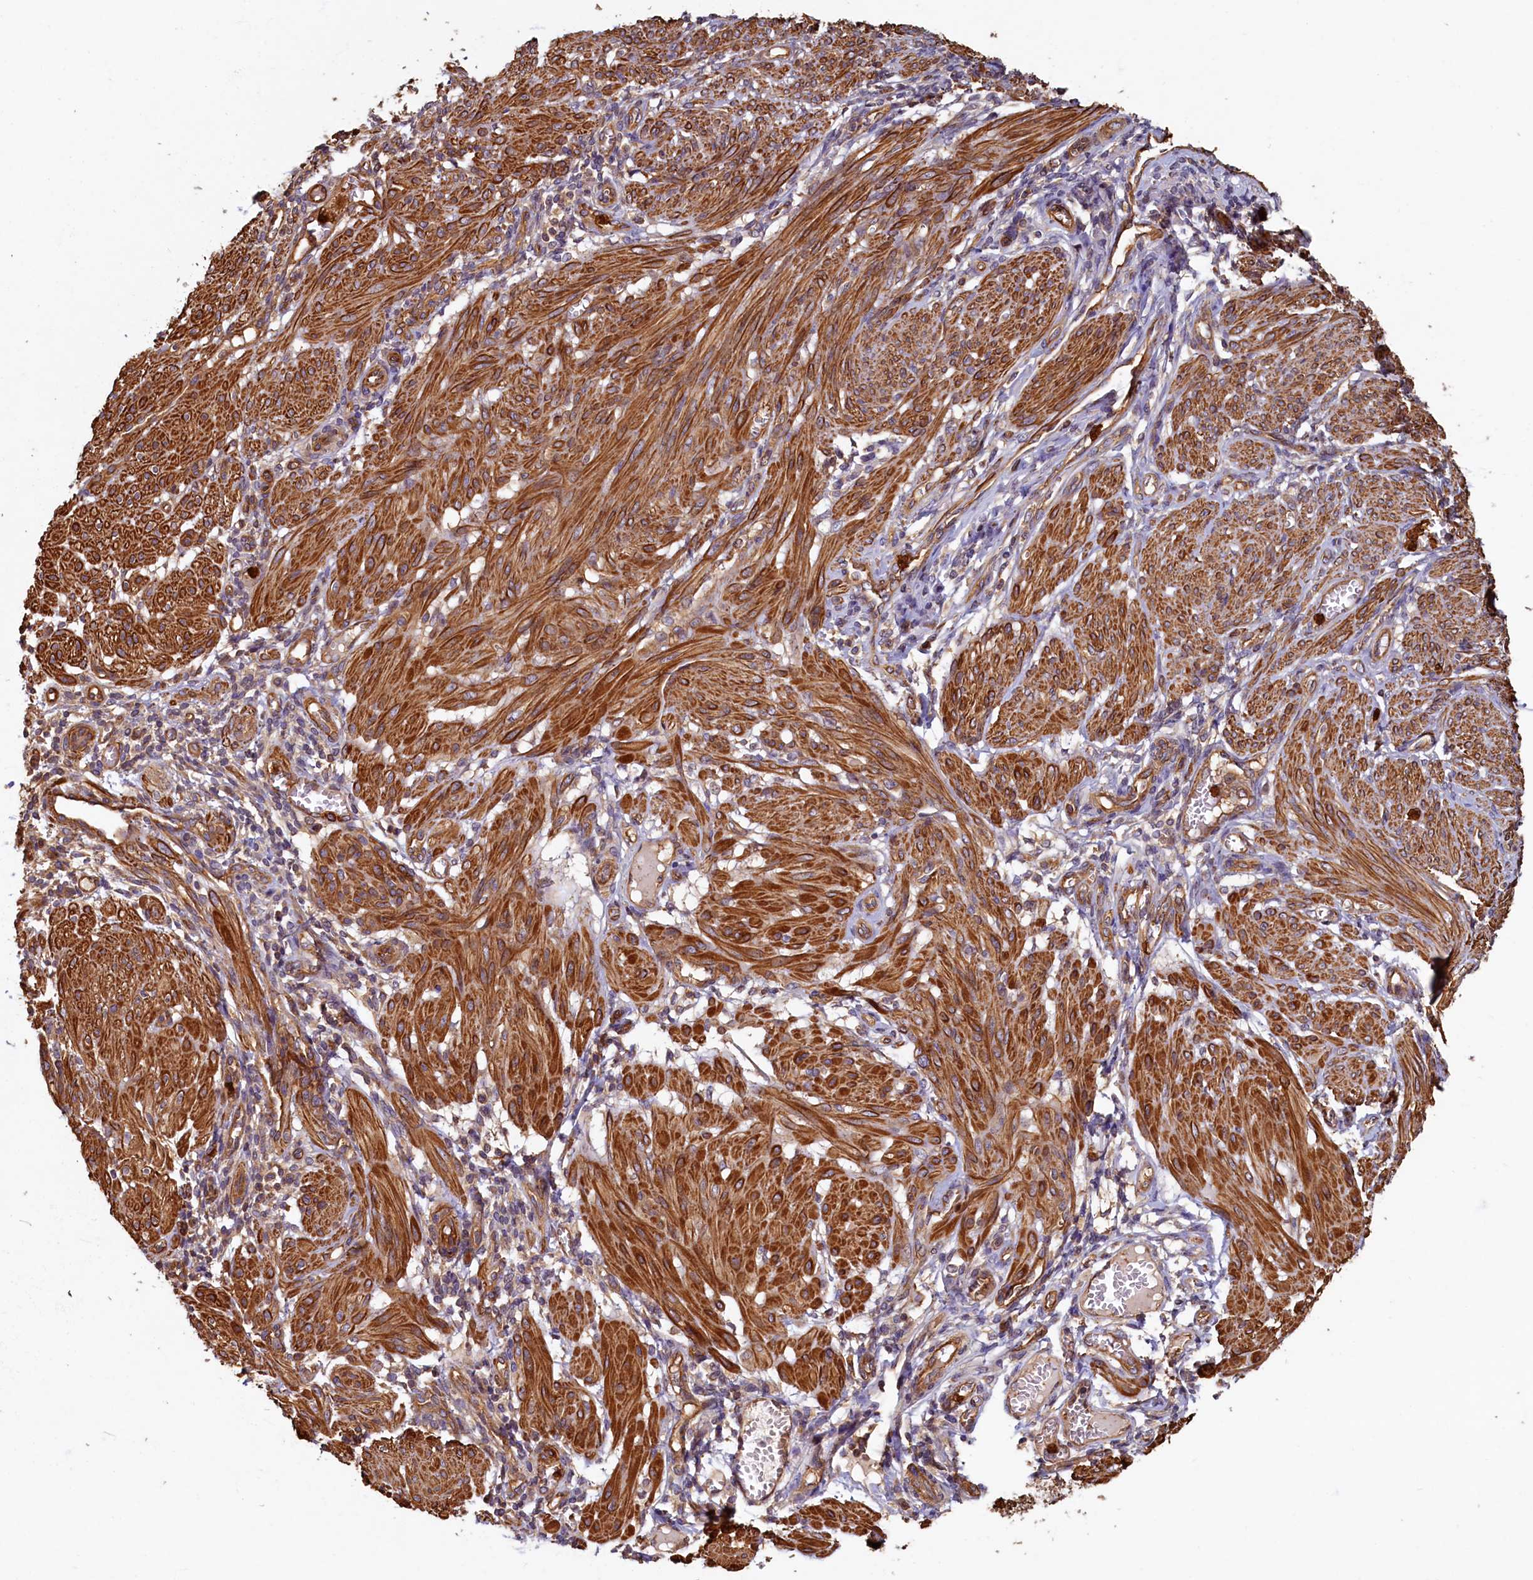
{"staining": {"intensity": "strong", "quantity": ">75%", "location": "cytoplasmic/membranous"}, "tissue": "smooth muscle", "cell_type": "Smooth muscle cells", "image_type": "normal", "snomed": [{"axis": "morphology", "description": "Normal tissue, NOS"}, {"axis": "topography", "description": "Smooth muscle"}], "caption": "Strong cytoplasmic/membranous expression for a protein is seen in approximately >75% of smooth muscle cells of unremarkable smooth muscle using immunohistochemistry.", "gene": "CCDC102B", "patient": {"sex": "female", "age": 39}}